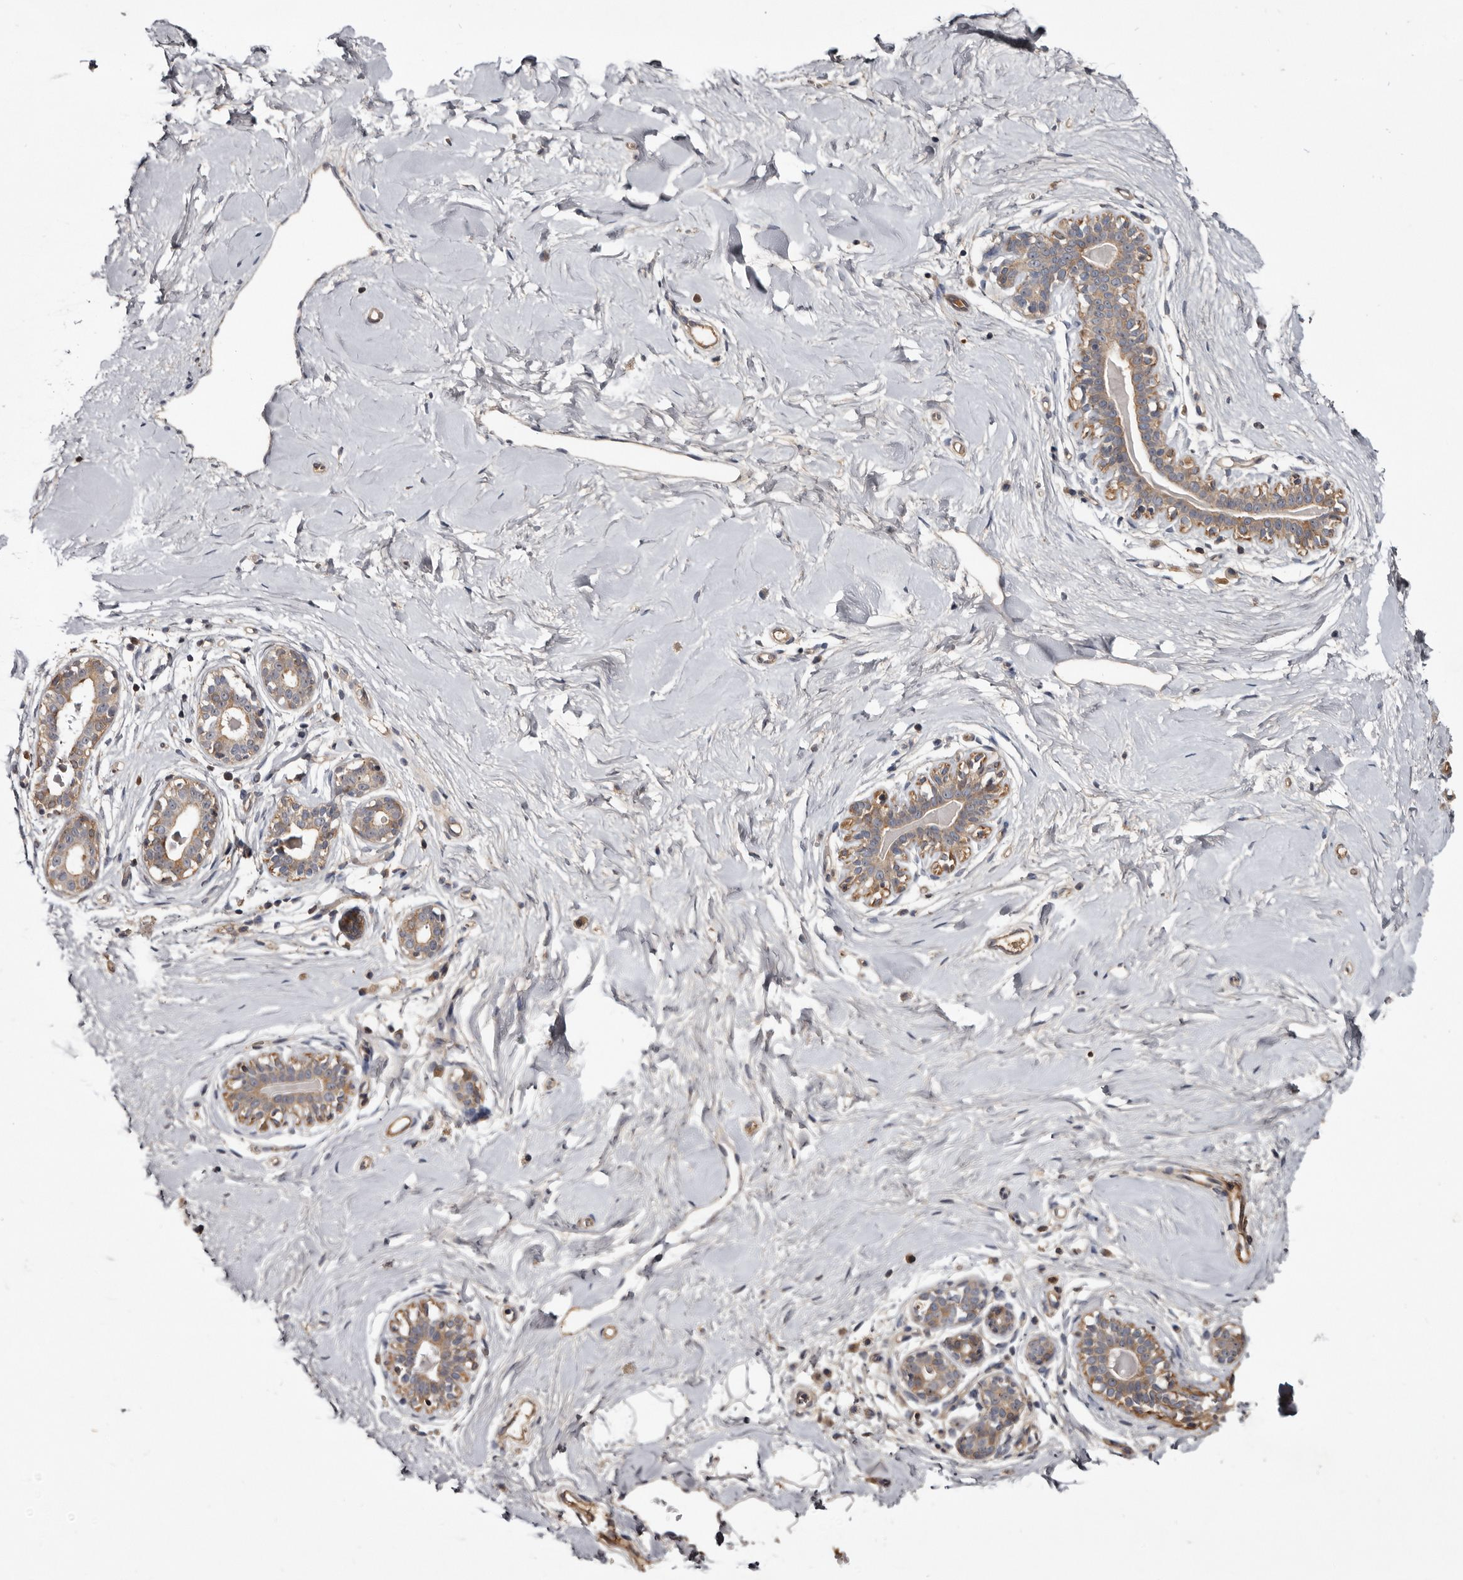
{"staining": {"intensity": "weak", "quantity": "25%-75%", "location": "cytoplasmic/membranous"}, "tissue": "breast", "cell_type": "Adipocytes", "image_type": "normal", "snomed": [{"axis": "morphology", "description": "Normal tissue, NOS"}, {"axis": "morphology", "description": "Adenoma, NOS"}, {"axis": "topography", "description": "Breast"}], "caption": "Immunohistochemistry (IHC) (DAB) staining of benign breast demonstrates weak cytoplasmic/membranous protein expression in approximately 25%-75% of adipocytes. (Stains: DAB in brown, nuclei in blue, Microscopy: brightfield microscopy at high magnification).", "gene": "TTC39A", "patient": {"sex": "female", "age": 23}}